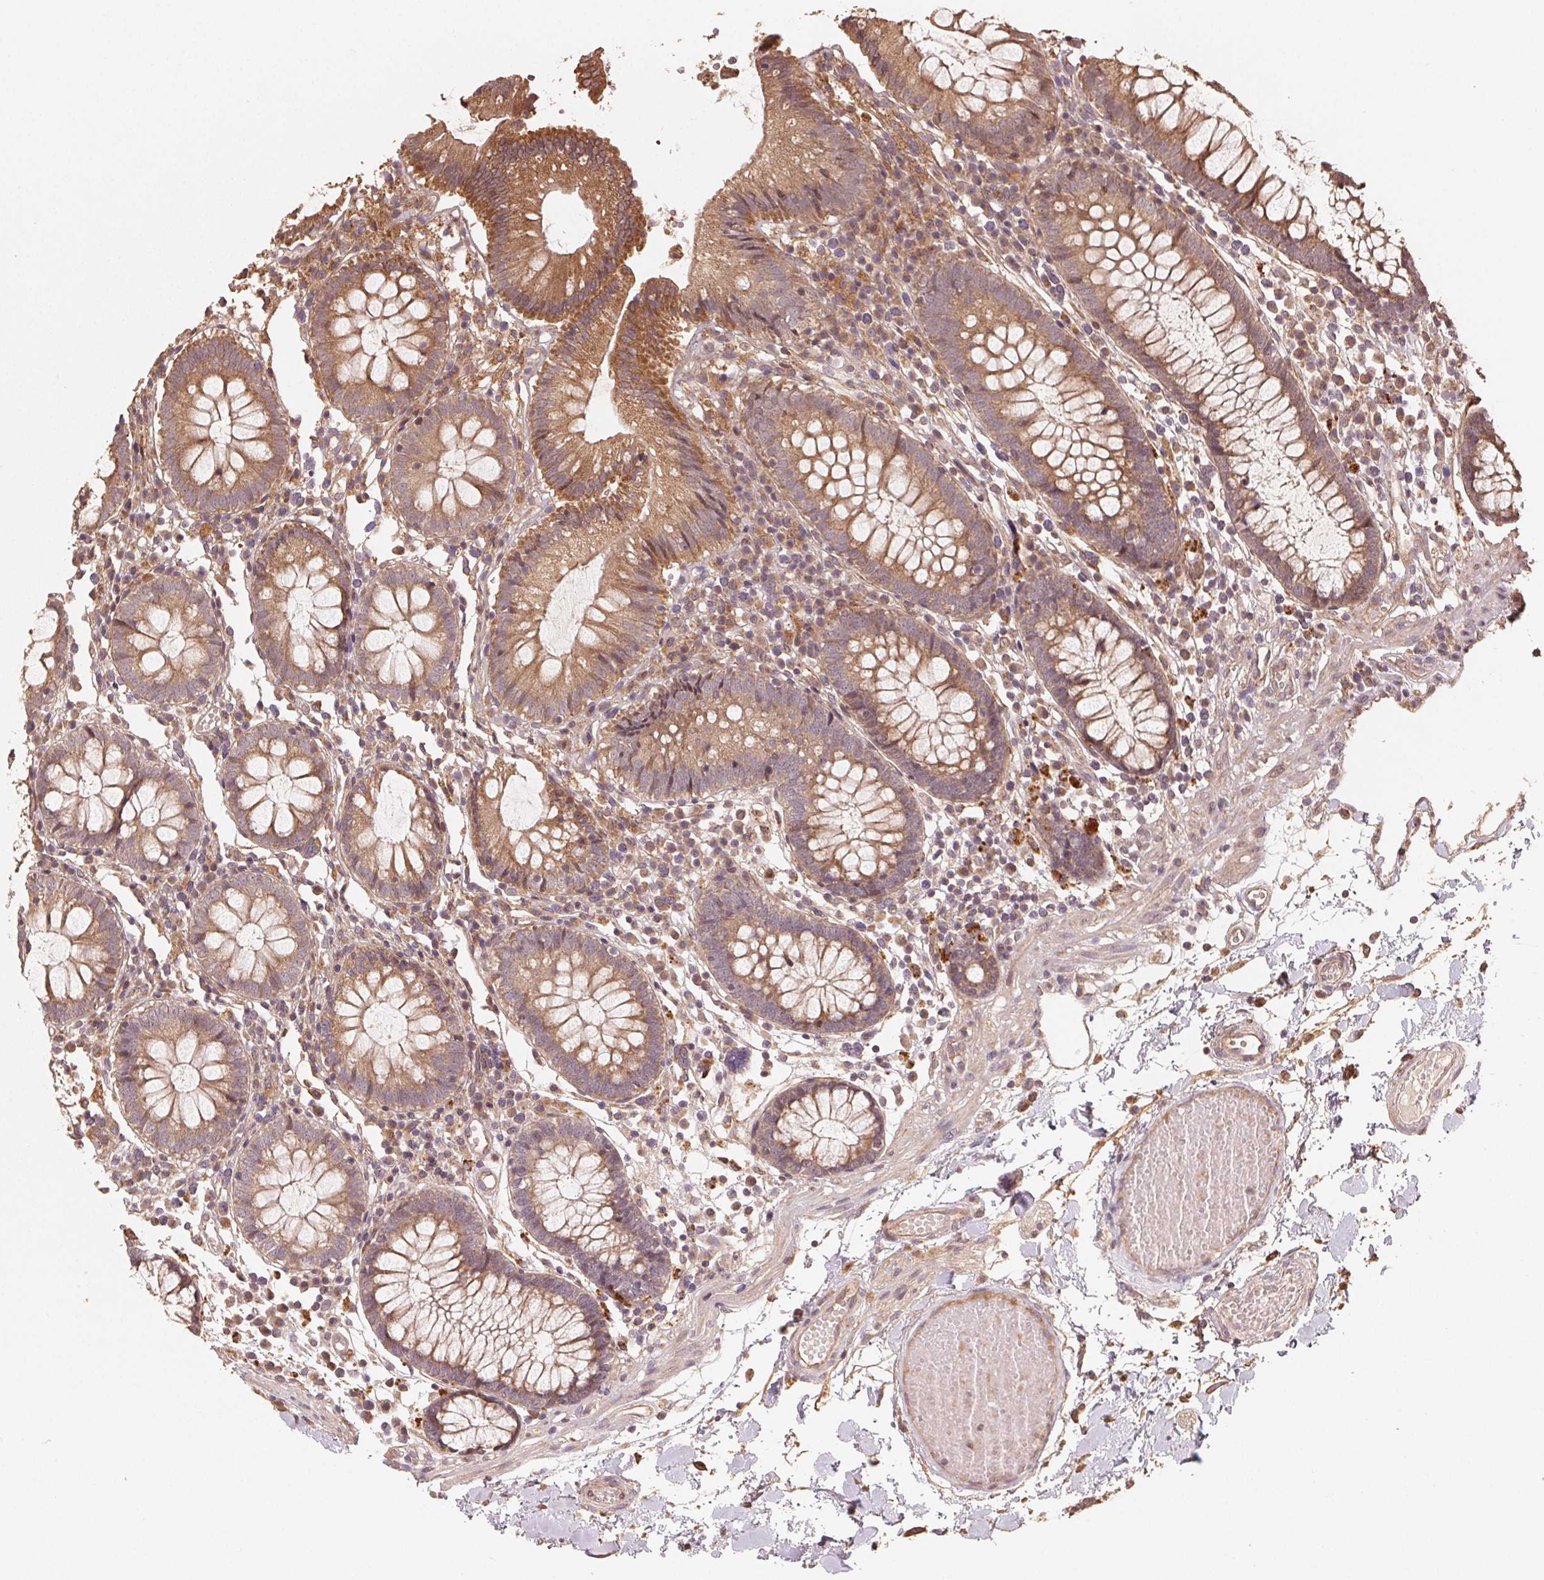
{"staining": {"intensity": "moderate", "quantity": ">75%", "location": "cytoplasmic/membranous"}, "tissue": "colon", "cell_type": "Endothelial cells", "image_type": "normal", "snomed": [{"axis": "morphology", "description": "Normal tissue, NOS"}, {"axis": "morphology", "description": "Adenocarcinoma, NOS"}, {"axis": "topography", "description": "Colon"}], "caption": "This is a histology image of IHC staining of normal colon, which shows moderate staining in the cytoplasmic/membranous of endothelial cells.", "gene": "WBP2", "patient": {"sex": "male", "age": 83}}